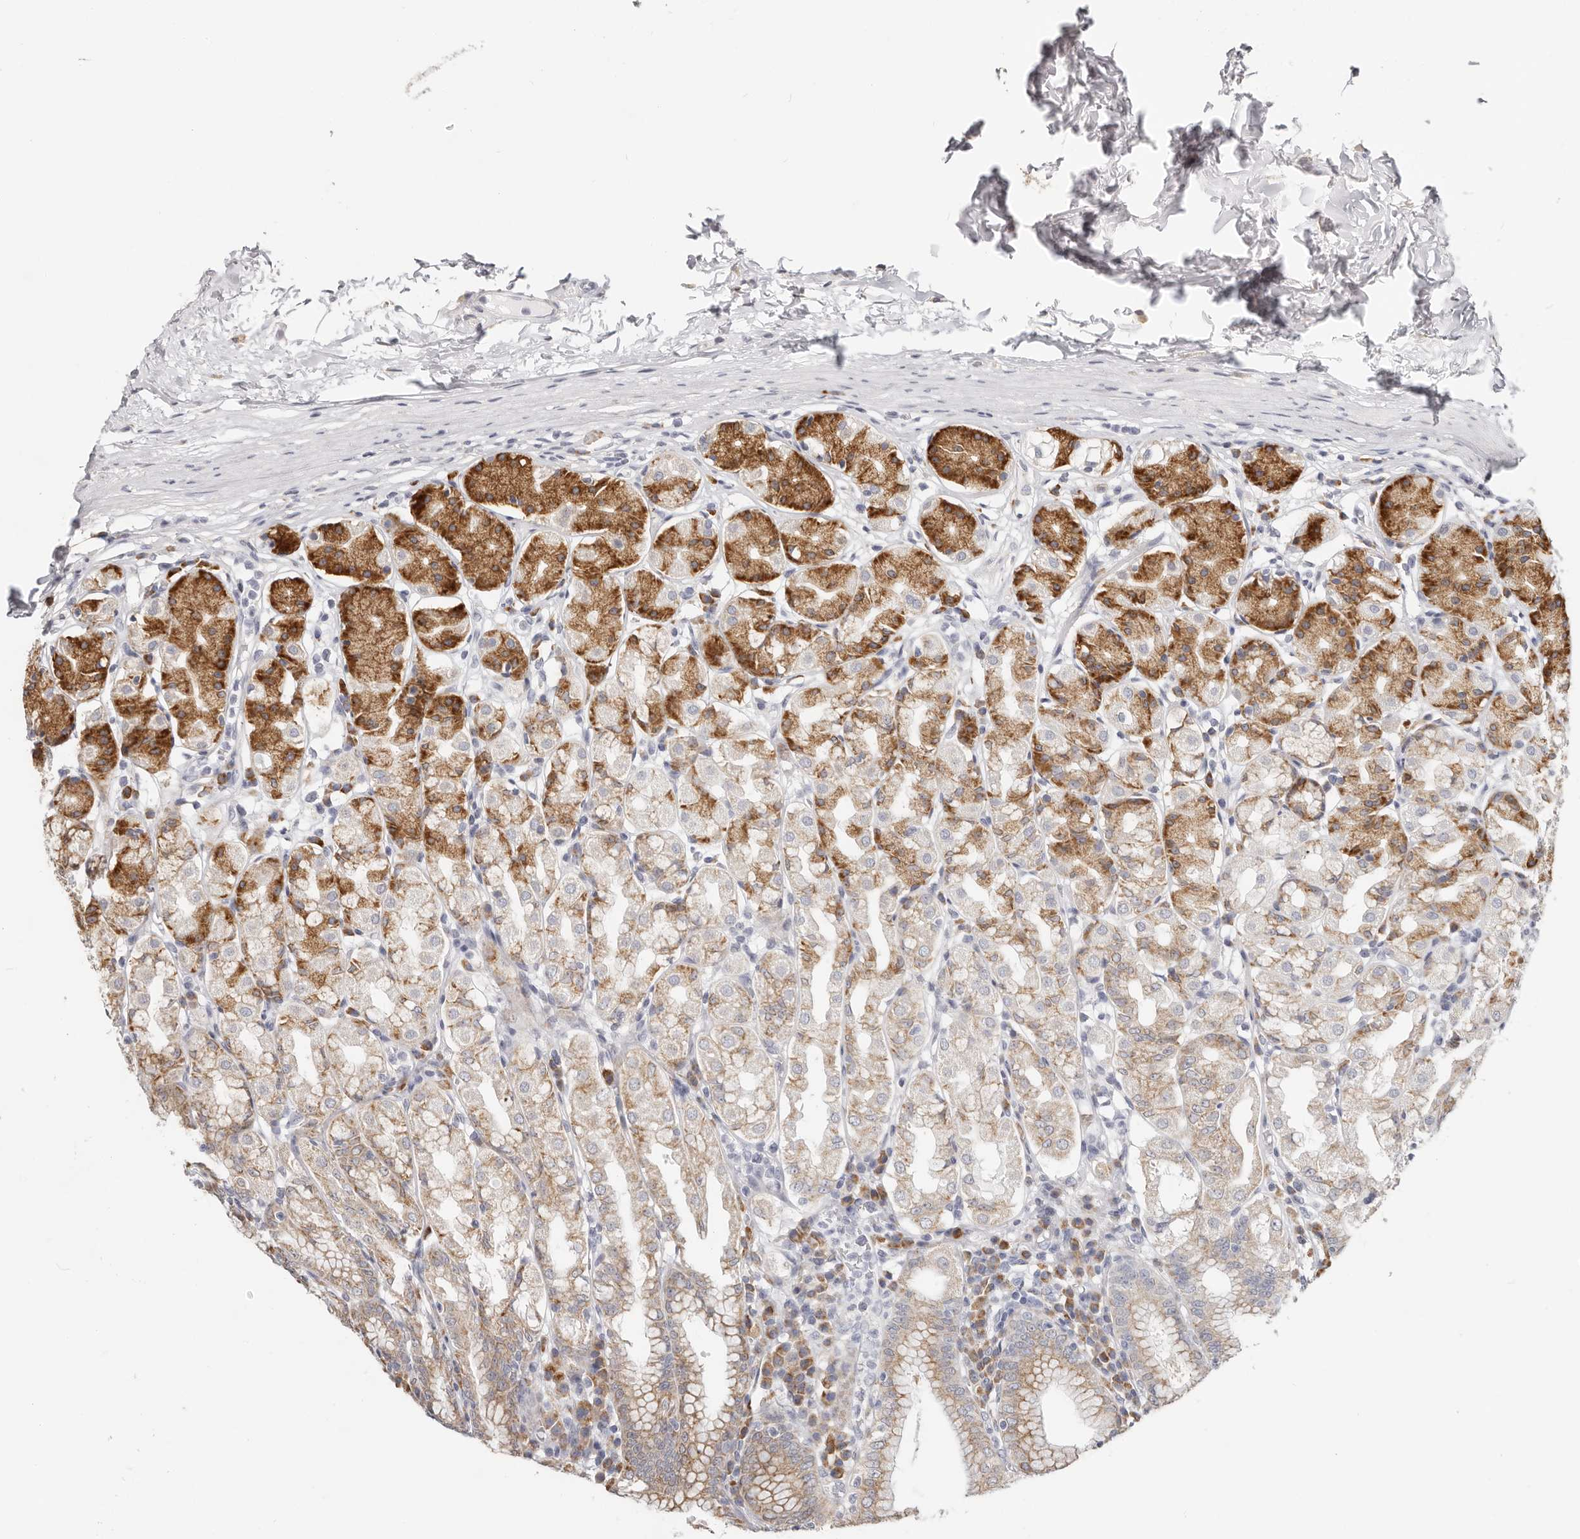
{"staining": {"intensity": "strong", "quantity": "<25%", "location": "cytoplasmic/membranous"}, "tissue": "stomach", "cell_type": "Glandular cells", "image_type": "normal", "snomed": [{"axis": "morphology", "description": "Normal tissue, NOS"}, {"axis": "topography", "description": "Stomach"}, {"axis": "topography", "description": "Stomach, lower"}], "caption": "Immunohistochemical staining of benign stomach displays <25% levels of strong cytoplasmic/membranous protein staining in approximately <25% of glandular cells. (DAB (3,3'-diaminobenzidine) = brown stain, brightfield microscopy at high magnification).", "gene": "IL32", "patient": {"sex": "female", "age": 56}}